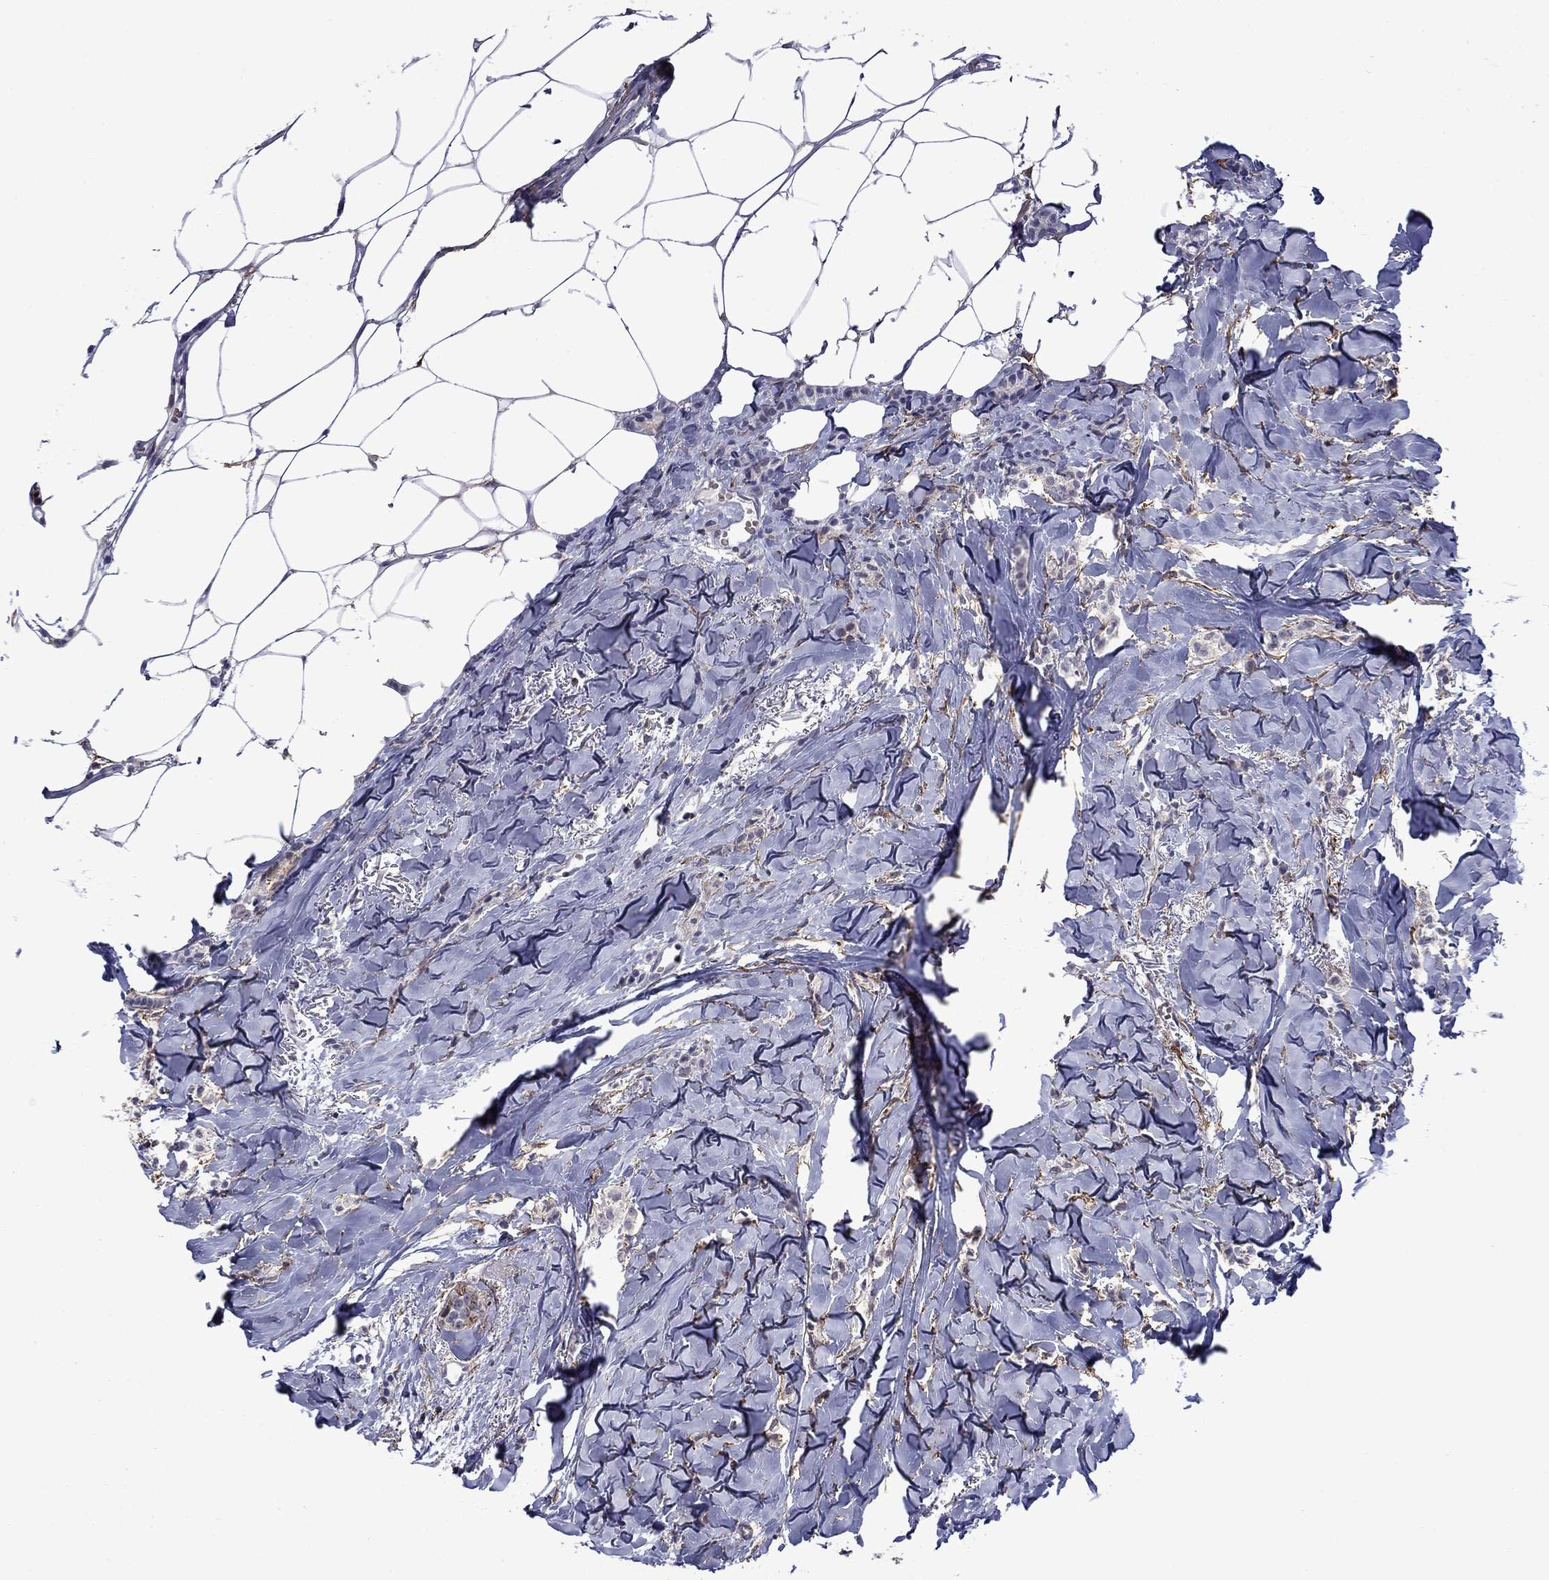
{"staining": {"intensity": "negative", "quantity": "none", "location": "none"}, "tissue": "breast cancer", "cell_type": "Tumor cells", "image_type": "cancer", "snomed": [{"axis": "morphology", "description": "Duct carcinoma"}, {"axis": "topography", "description": "Breast"}], "caption": "Tumor cells are negative for brown protein staining in breast invasive ductal carcinoma.", "gene": "LMO7", "patient": {"sex": "female", "age": 85}}